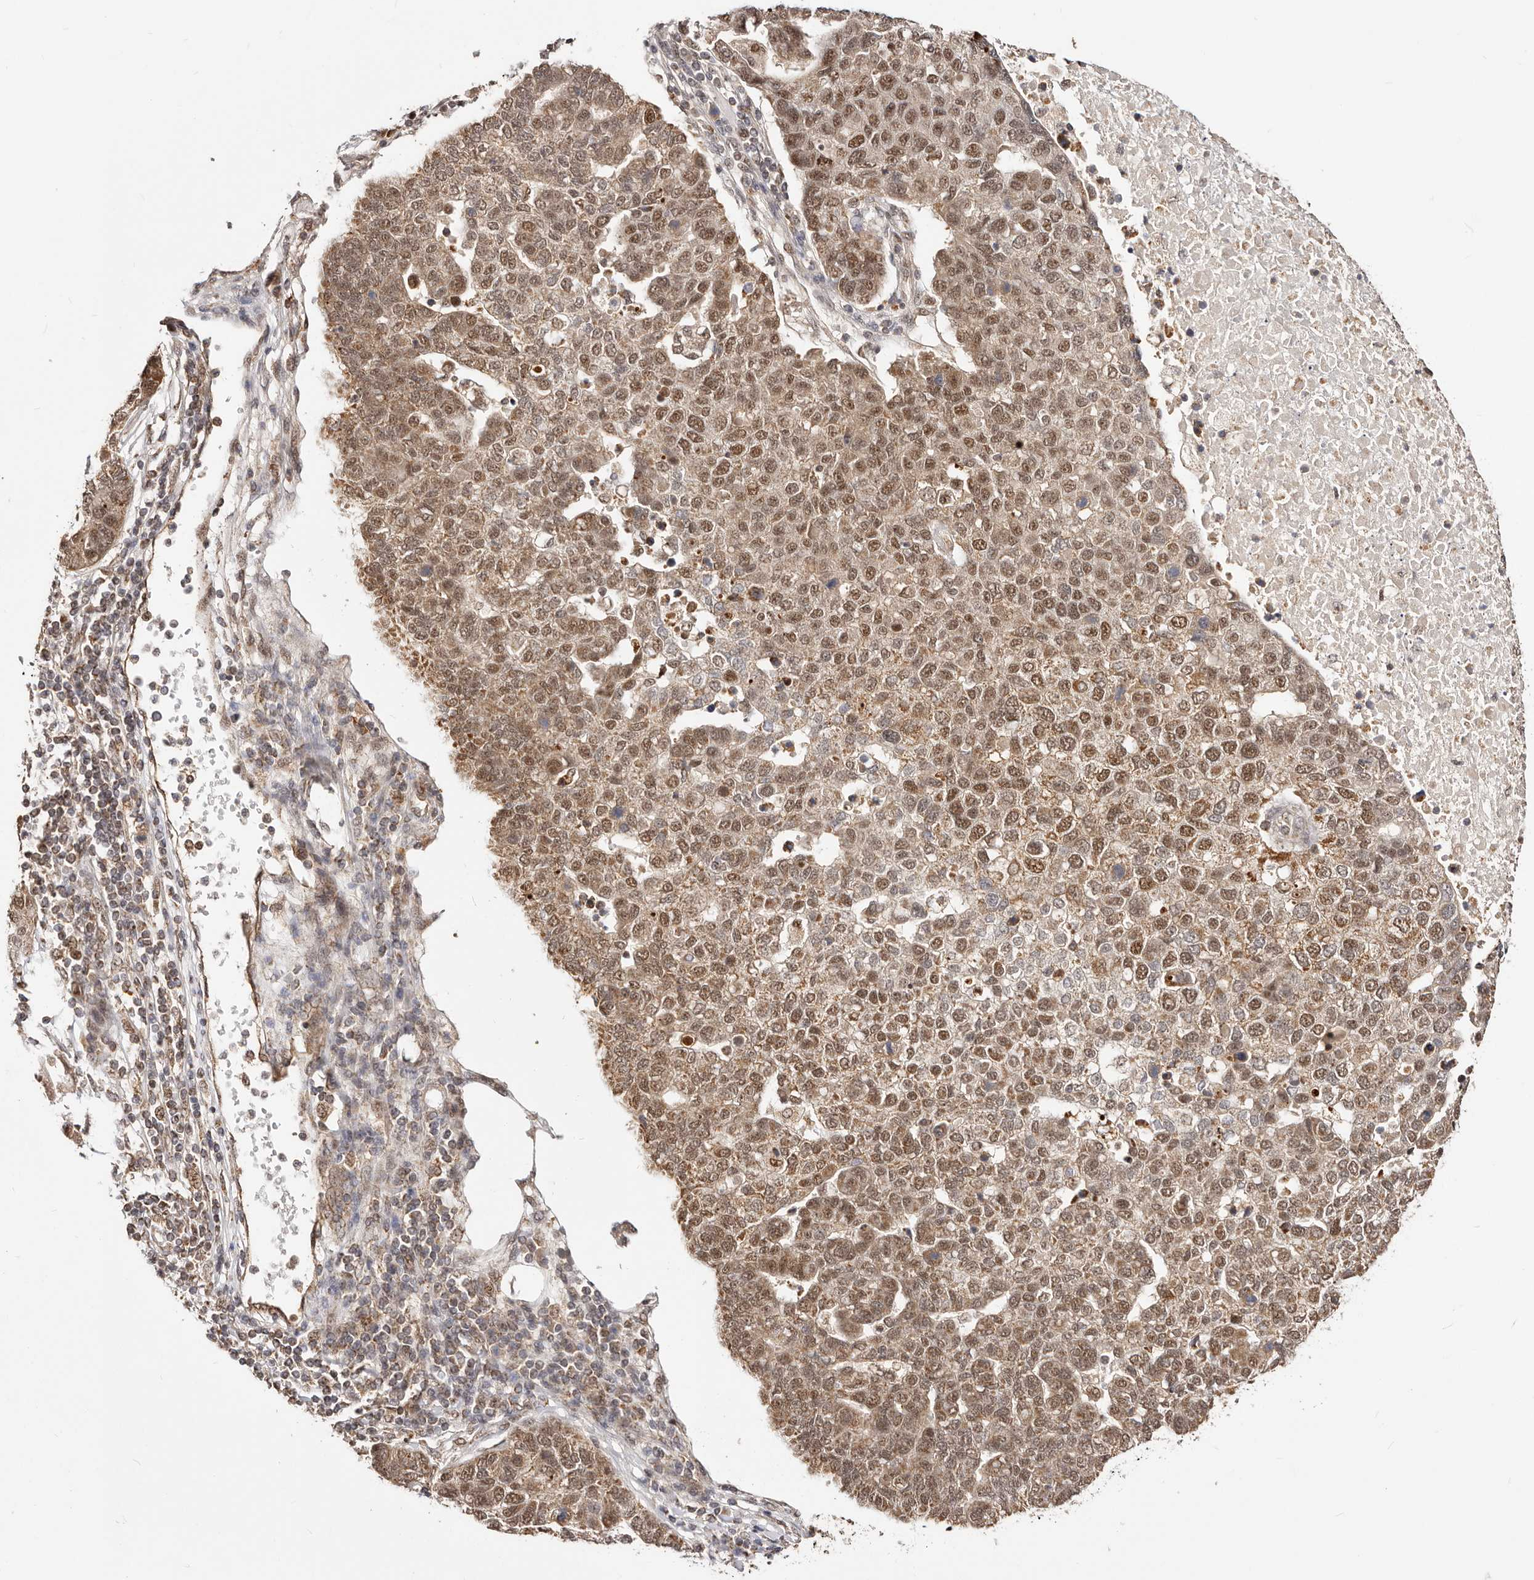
{"staining": {"intensity": "moderate", "quantity": ">75%", "location": "cytoplasmic/membranous,nuclear"}, "tissue": "pancreatic cancer", "cell_type": "Tumor cells", "image_type": "cancer", "snomed": [{"axis": "morphology", "description": "Adenocarcinoma, NOS"}, {"axis": "topography", "description": "Pancreas"}], "caption": "This image demonstrates pancreatic cancer stained with immunohistochemistry to label a protein in brown. The cytoplasmic/membranous and nuclear of tumor cells show moderate positivity for the protein. Nuclei are counter-stained blue.", "gene": "SEC14L1", "patient": {"sex": "female", "age": 61}}